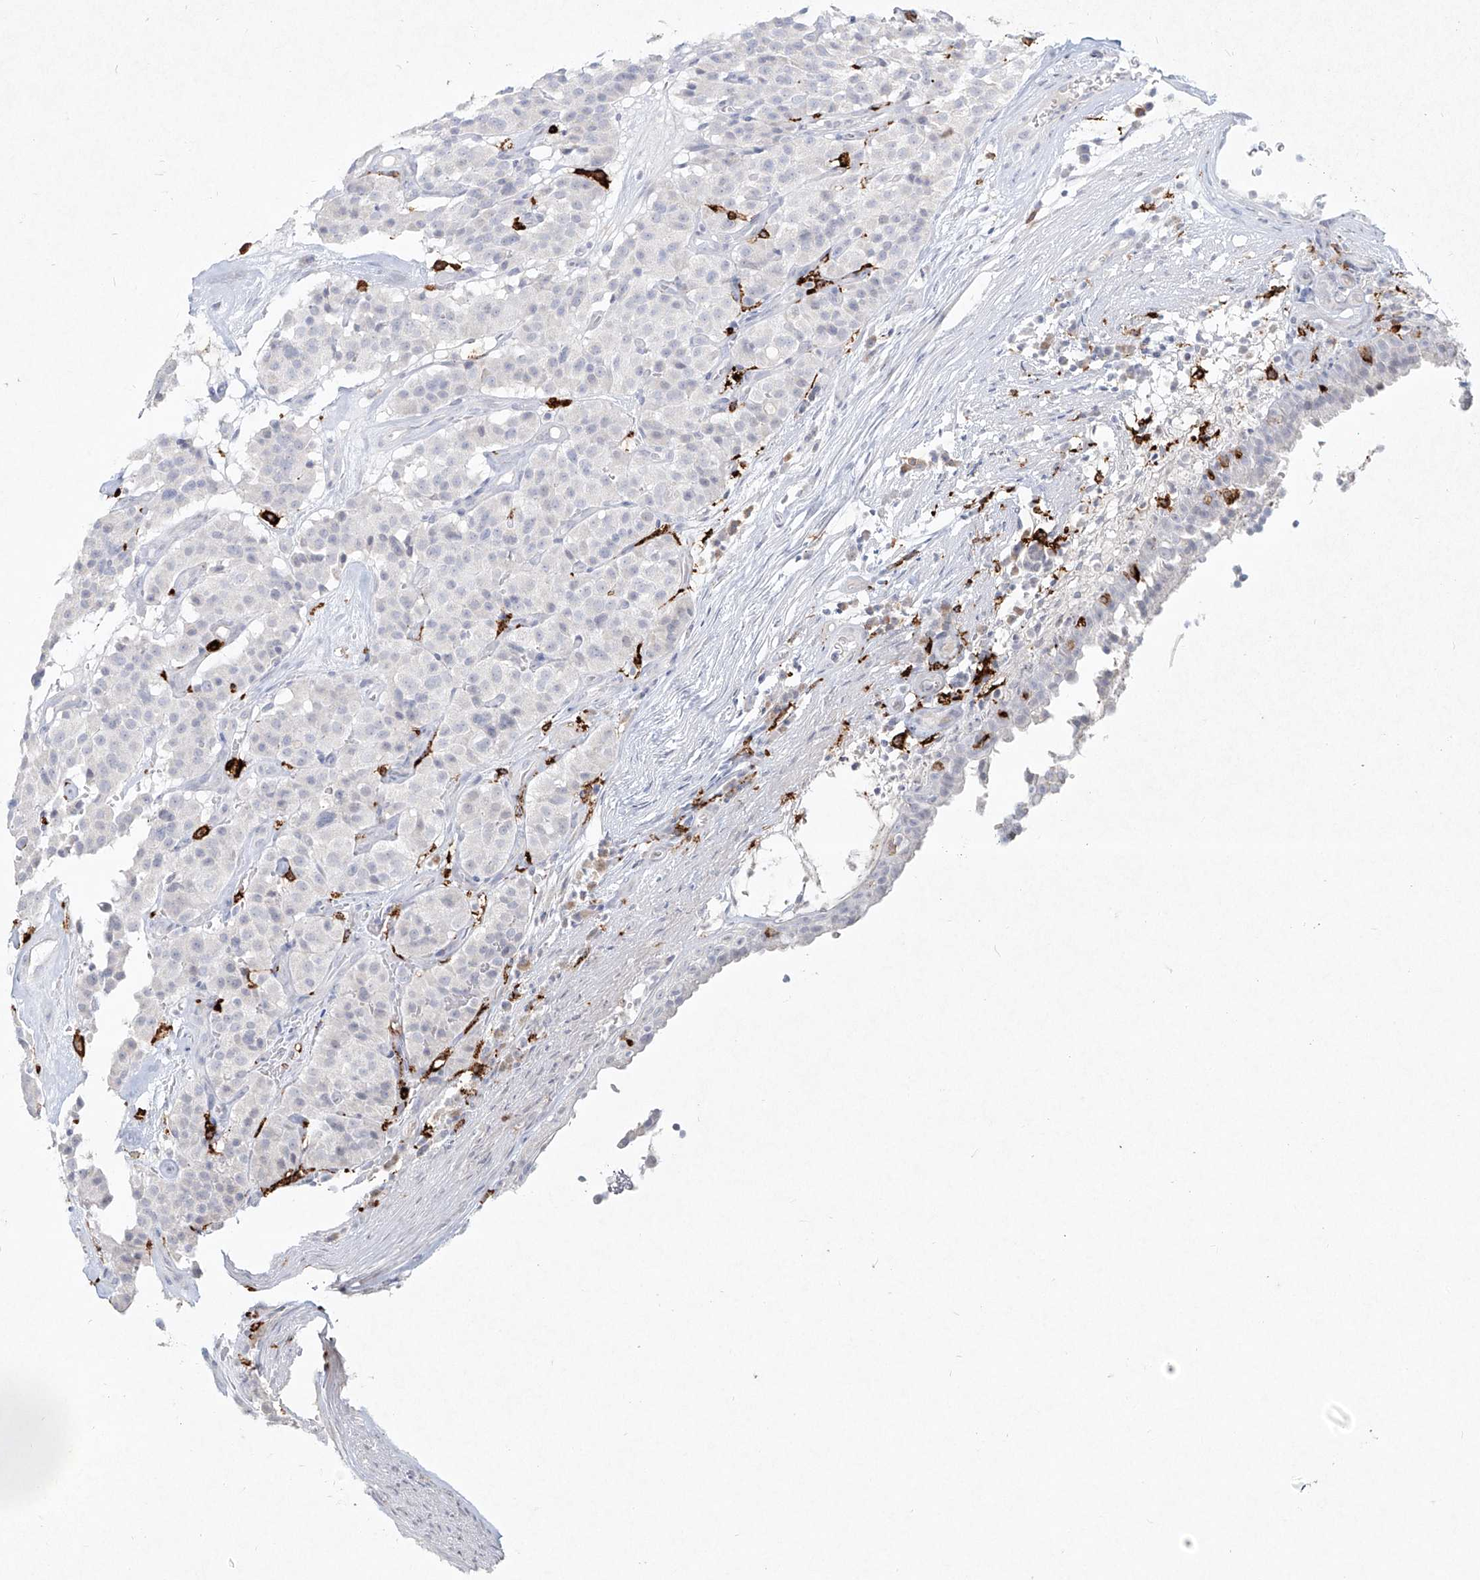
{"staining": {"intensity": "negative", "quantity": "none", "location": "none"}, "tissue": "carcinoid", "cell_type": "Tumor cells", "image_type": "cancer", "snomed": [{"axis": "morphology", "description": "Carcinoid, malignant, NOS"}, {"axis": "topography", "description": "Lung"}], "caption": "Tumor cells show no significant protein staining in malignant carcinoid.", "gene": "CD209", "patient": {"sex": "male", "age": 30}}